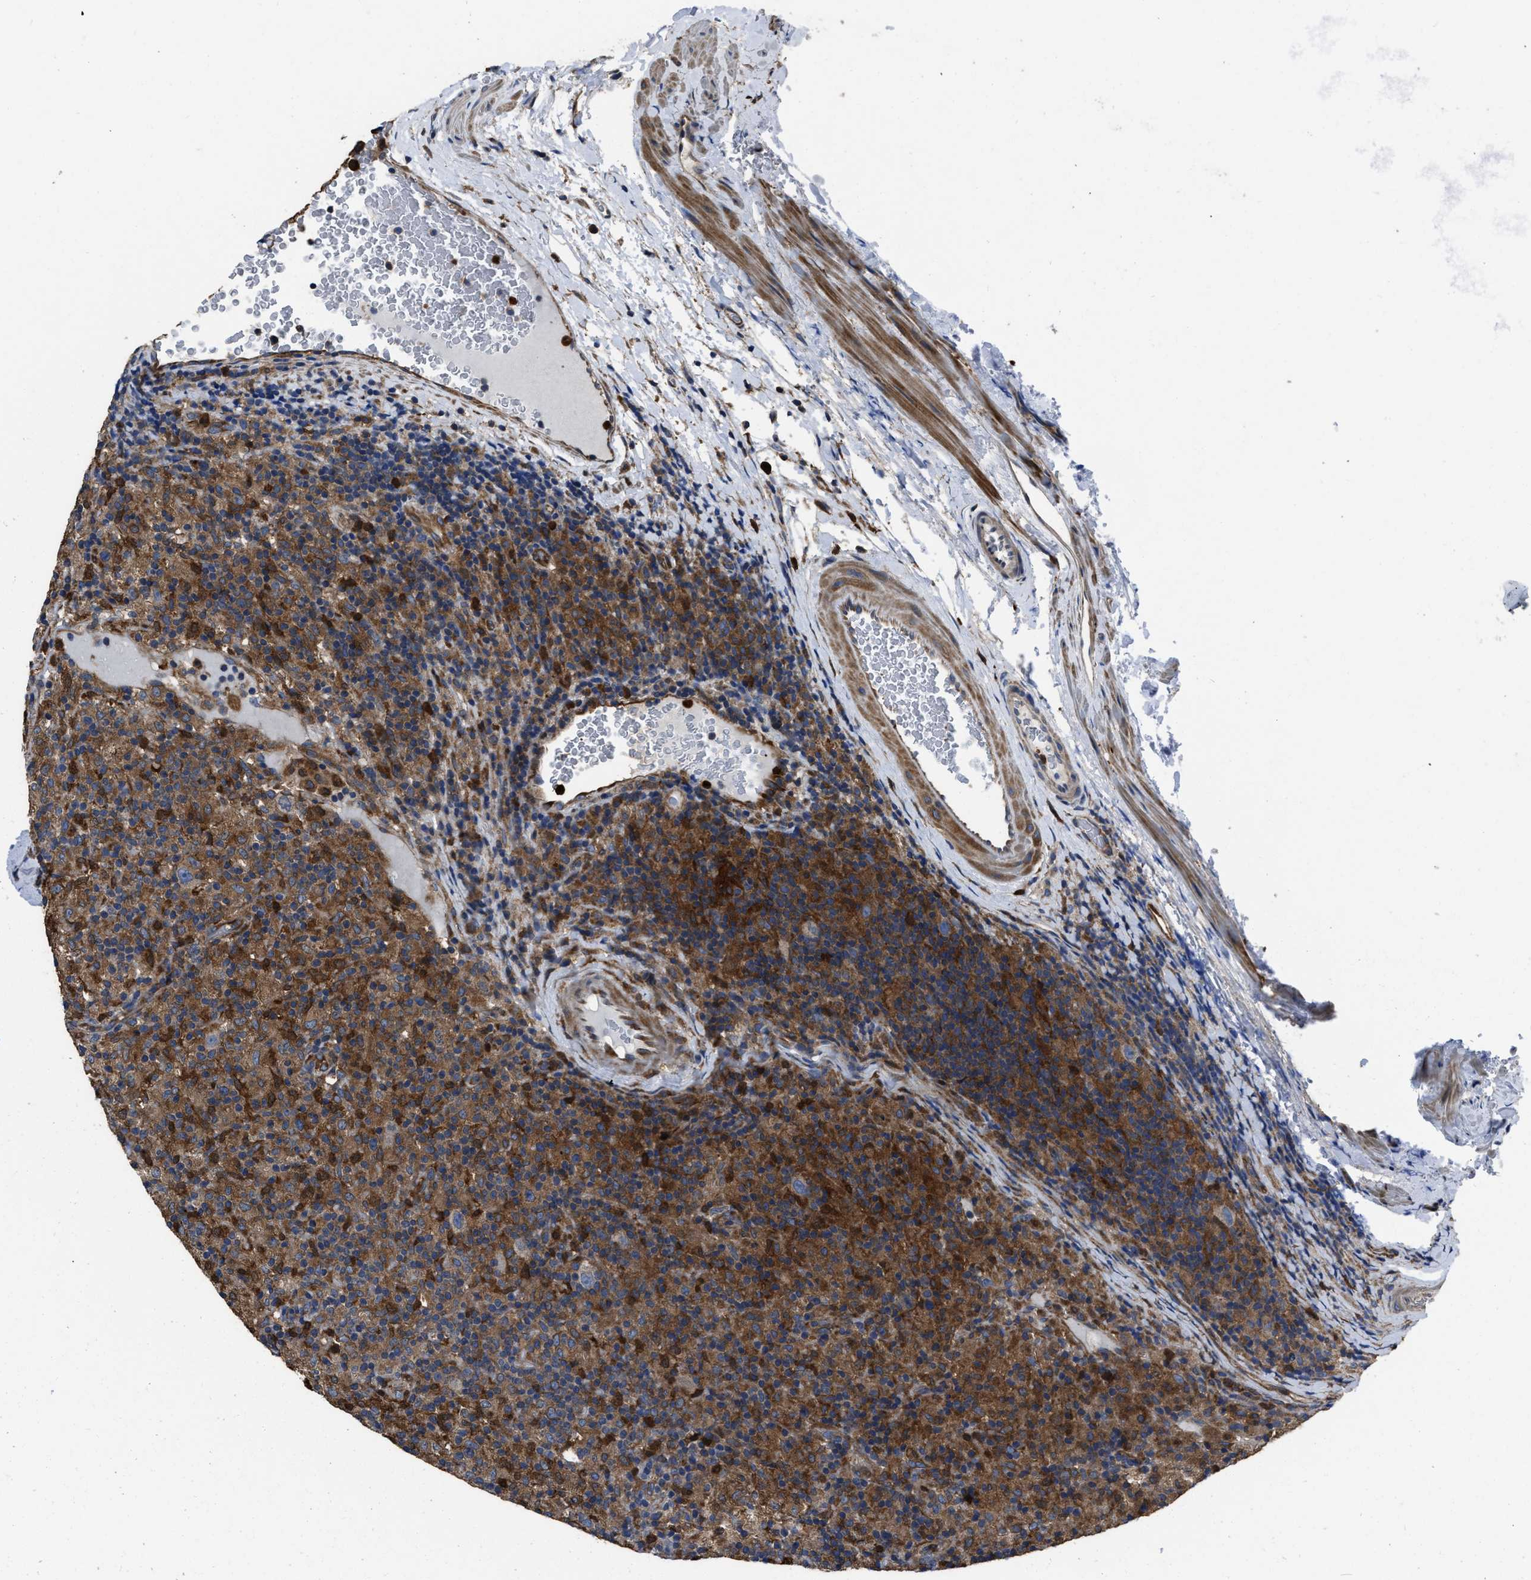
{"staining": {"intensity": "weak", "quantity": "25%-75%", "location": "cytoplasmic/membranous"}, "tissue": "lymphoma", "cell_type": "Tumor cells", "image_type": "cancer", "snomed": [{"axis": "morphology", "description": "Hodgkin's disease, NOS"}, {"axis": "topography", "description": "Lymph node"}], "caption": "Lymphoma stained for a protein (brown) exhibits weak cytoplasmic/membranous positive expression in approximately 25%-75% of tumor cells.", "gene": "ANGPT1", "patient": {"sex": "male", "age": 70}}